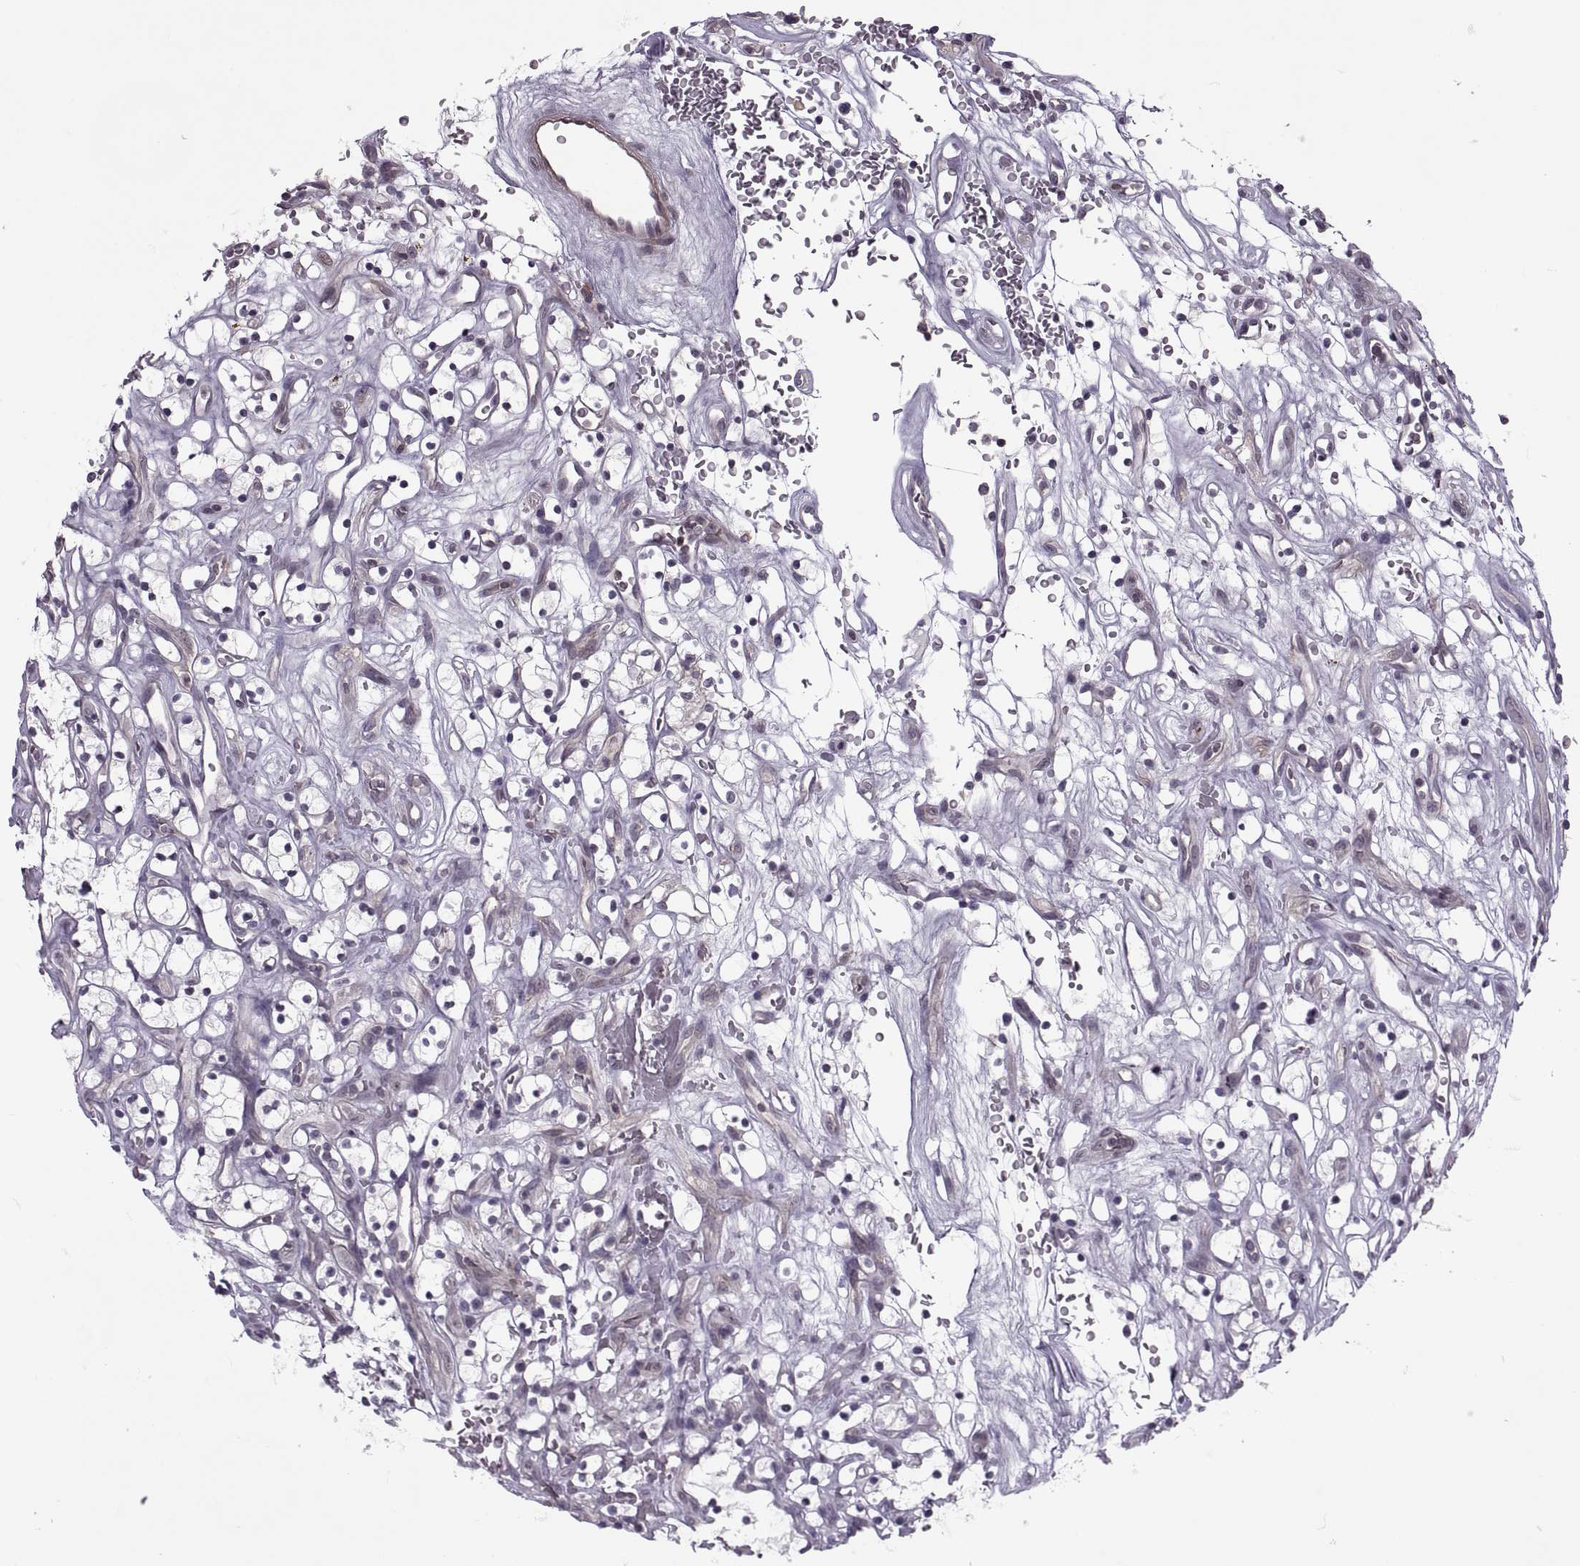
{"staining": {"intensity": "negative", "quantity": "none", "location": "none"}, "tissue": "renal cancer", "cell_type": "Tumor cells", "image_type": "cancer", "snomed": [{"axis": "morphology", "description": "Adenocarcinoma, NOS"}, {"axis": "topography", "description": "Kidney"}], "caption": "There is no significant expression in tumor cells of renal cancer (adenocarcinoma). Brightfield microscopy of IHC stained with DAB (3,3'-diaminobenzidine) (brown) and hematoxylin (blue), captured at high magnification.", "gene": "ODF3", "patient": {"sex": "female", "age": 64}}